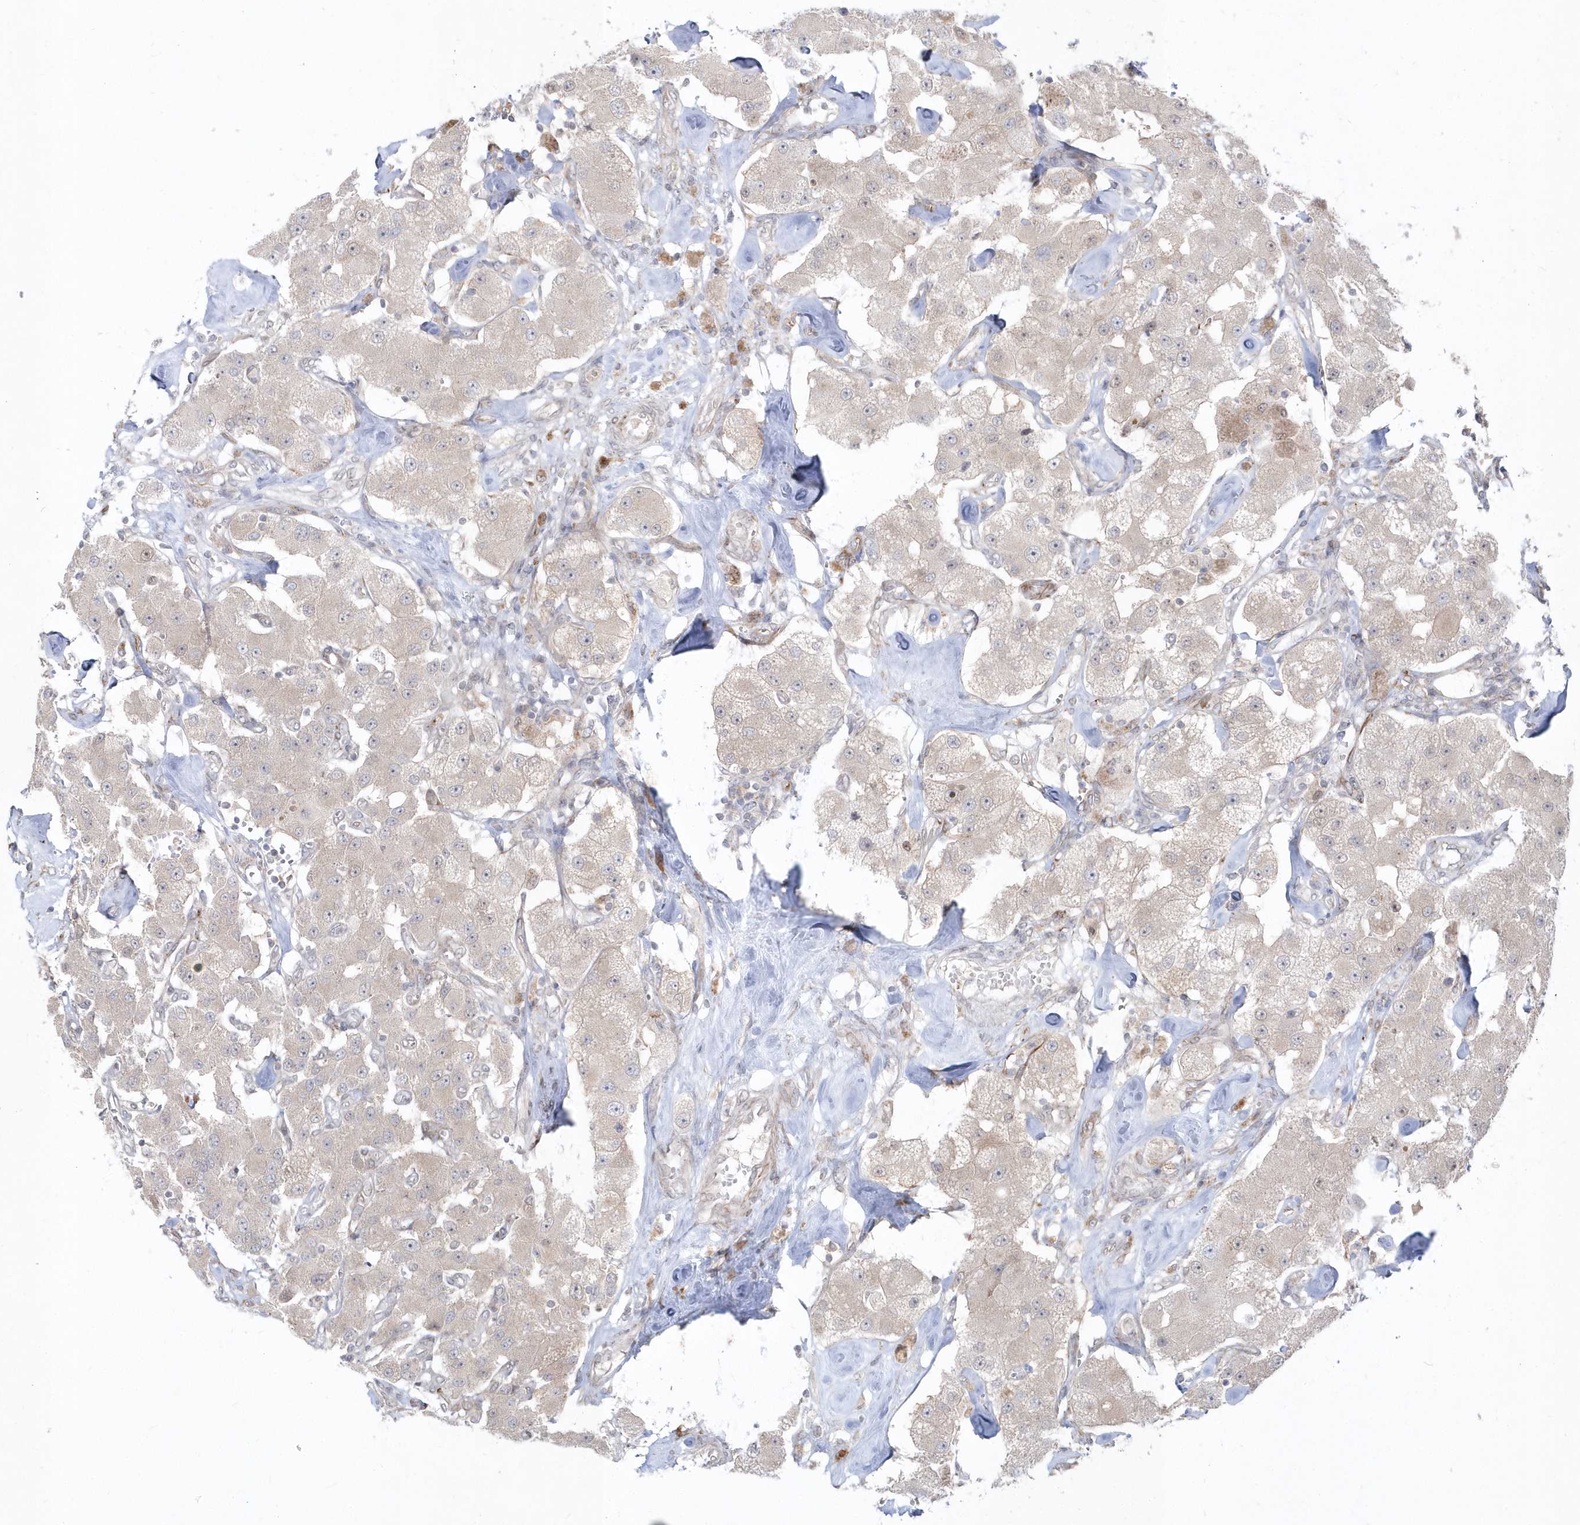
{"staining": {"intensity": "negative", "quantity": "none", "location": "none"}, "tissue": "carcinoid", "cell_type": "Tumor cells", "image_type": "cancer", "snomed": [{"axis": "morphology", "description": "Carcinoid, malignant, NOS"}, {"axis": "topography", "description": "Pancreas"}], "caption": "High power microscopy histopathology image of an immunohistochemistry histopathology image of carcinoid, revealing no significant staining in tumor cells. (Immunohistochemistry, brightfield microscopy, high magnification).", "gene": "DHX57", "patient": {"sex": "male", "age": 41}}